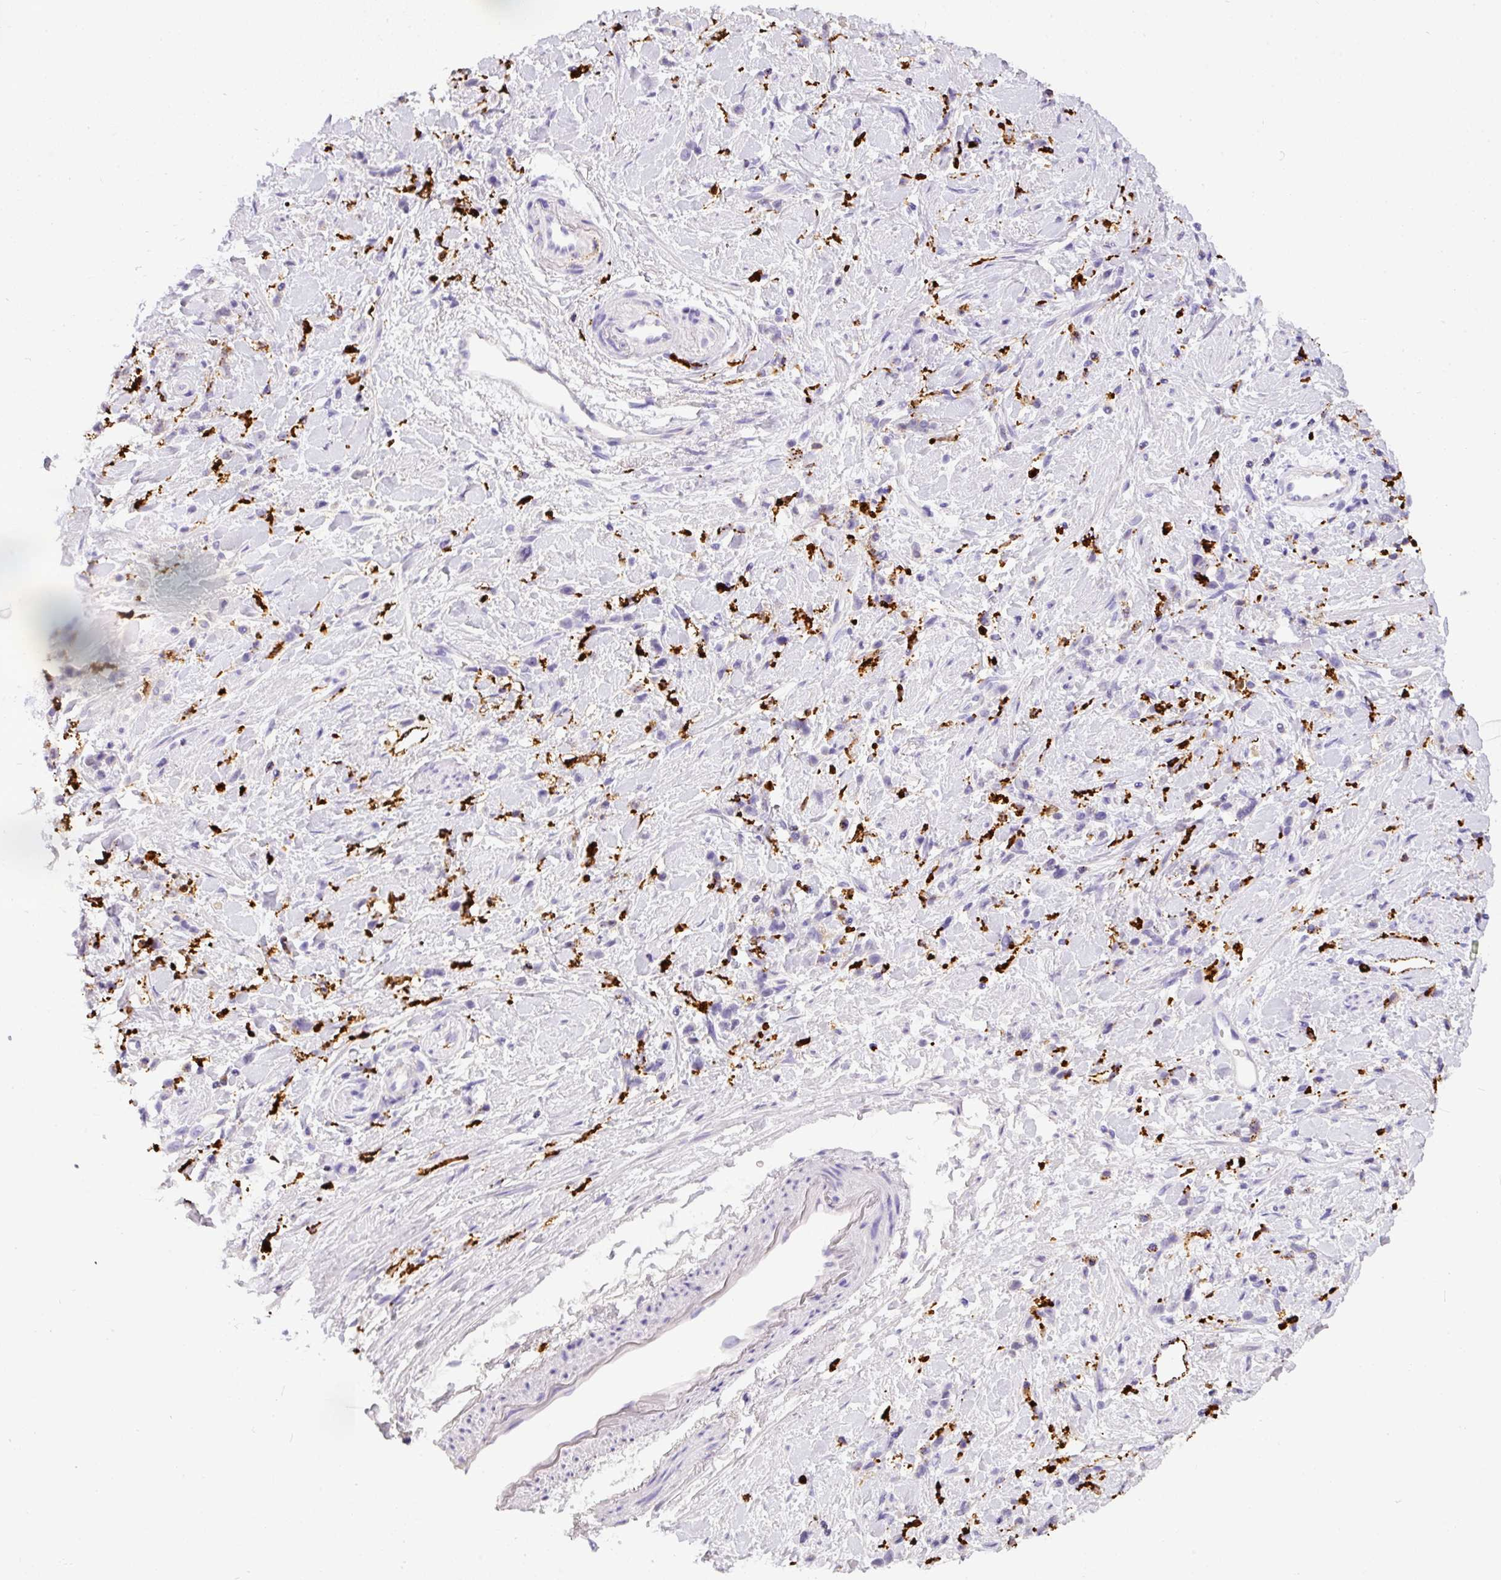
{"staining": {"intensity": "negative", "quantity": "none", "location": "none"}, "tissue": "stomach cancer", "cell_type": "Tumor cells", "image_type": "cancer", "snomed": [{"axis": "morphology", "description": "Adenocarcinoma, NOS"}, {"axis": "topography", "description": "Stomach"}], "caption": "Human adenocarcinoma (stomach) stained for a protein using IHC demonstrates no staining in tumor cells.", "gene": "MMACHC", "patient": {"sex": "female", "age": 60}}